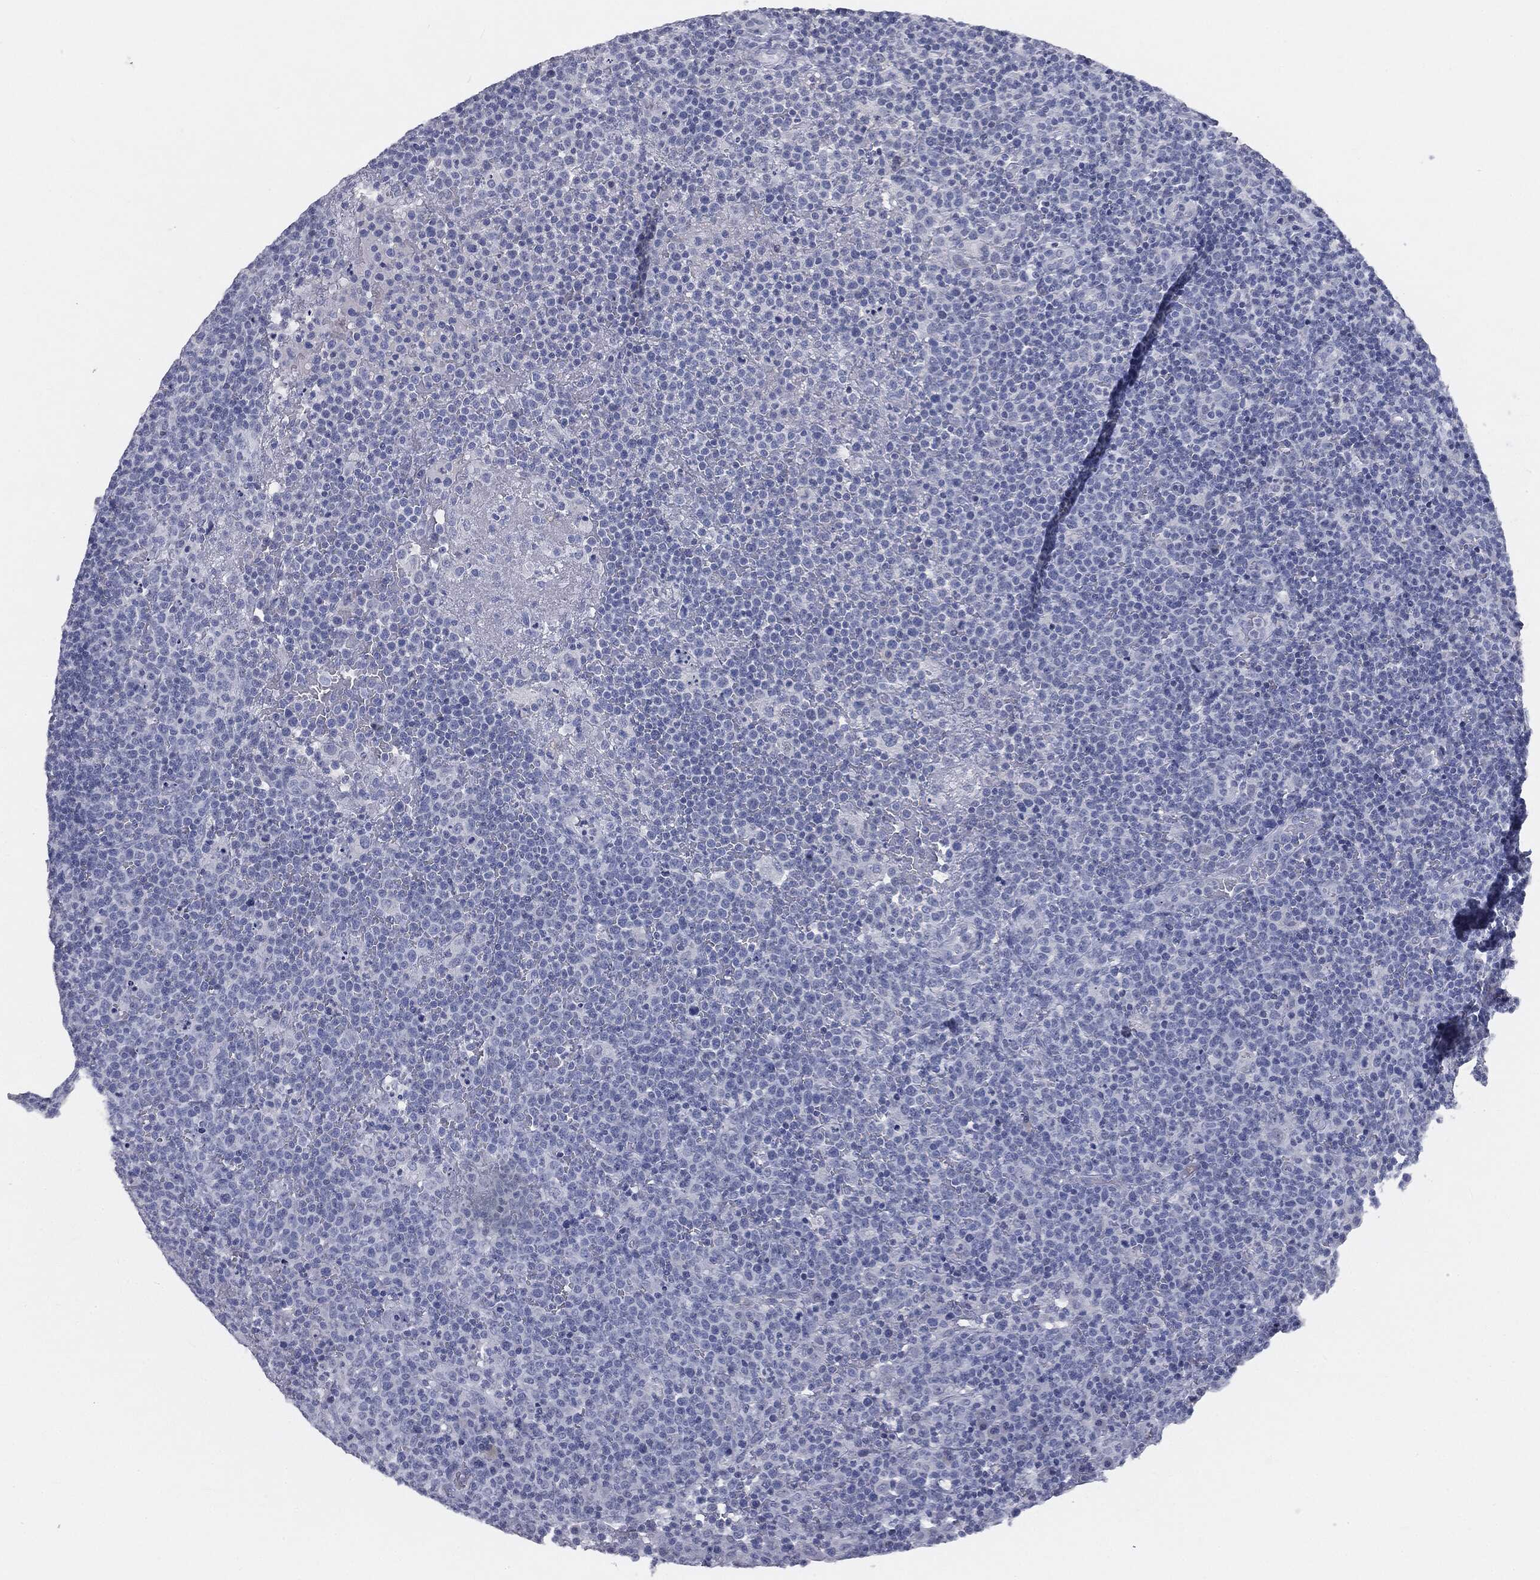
{"staining": {"intensity": "negative", "quantity": "none", "location": "none"}, "tissue": "lymphoma", "cell_type": "Tumor cells", "image_type": "cancer", "snomed": [{"axis": "morphology", "description": "Malignant lymphoma, non-Hodgkin's type, High grade"}, {"axis": "topography", "description": "Lymph node"}], "caption": "This is an immunohistochemistry histopathology image of human lymphoma. There is no staining in tumor cells.", "gene": "PRAME", "patient": {"sex": "male", "age": 61}}